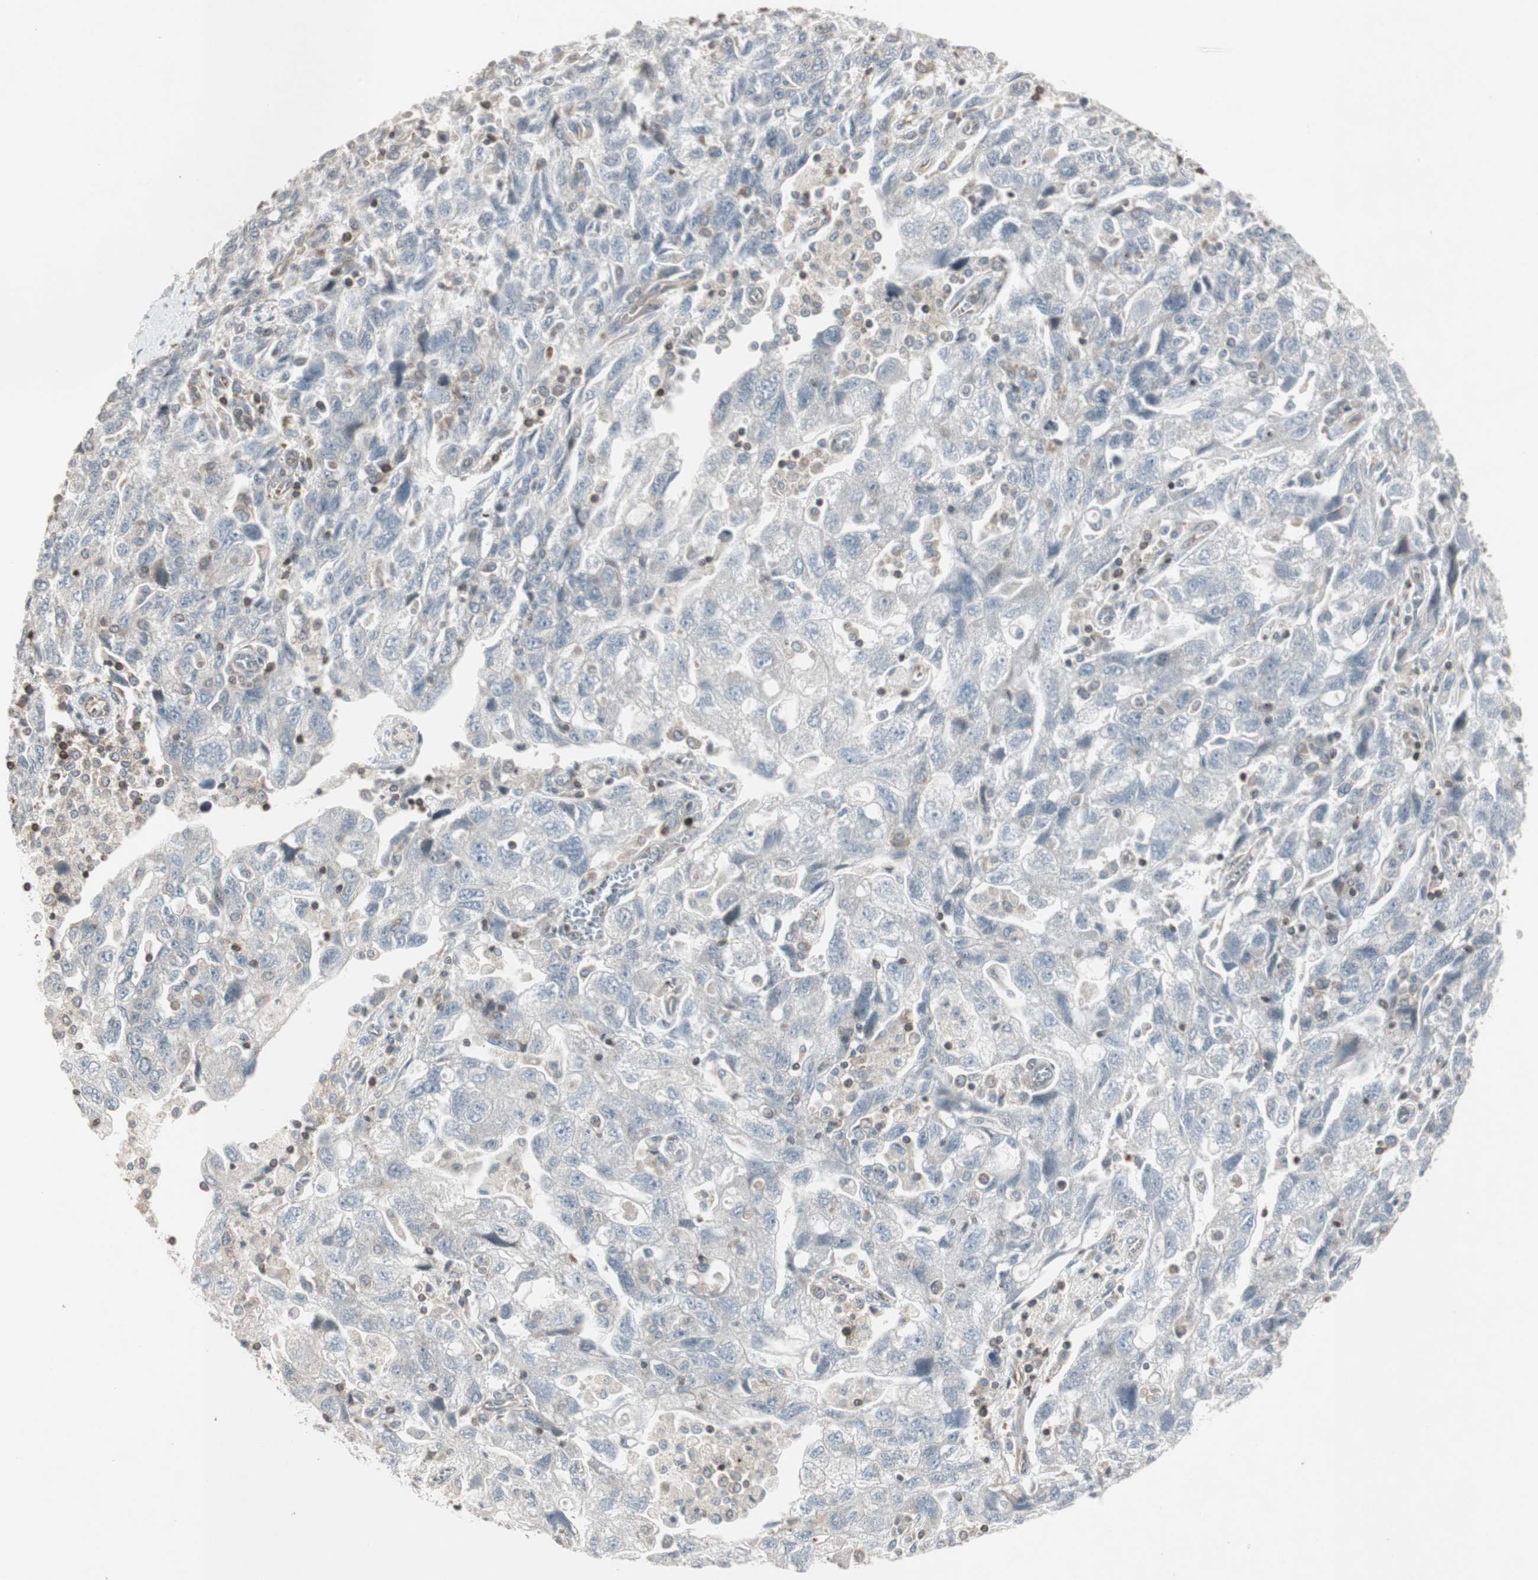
{"staining": {"intensity": "negative", "quantity": "none", "location": "none"}, "tissue": "ovarian cancer", "cell_type": "Tumor cells", "image_type": "cancer", "snomed": [{"axis": "morphology", "description": "Carcinoma, NOS"}, {"axis": "morphology", "description": "Cystadenocarcinoma, serous, NOS"}, {"axis": "topography", "description": "Ovary"}], "caption": "An image of ovarian cancer stained for a protein shows no brown staining in tumor cells. The staining is performed using DAB brown chromogen with nuclei counter-stained in using hematoxylin.", "gene": "ARHGEF1", "patient": {"sex": "female", "age": 69}}